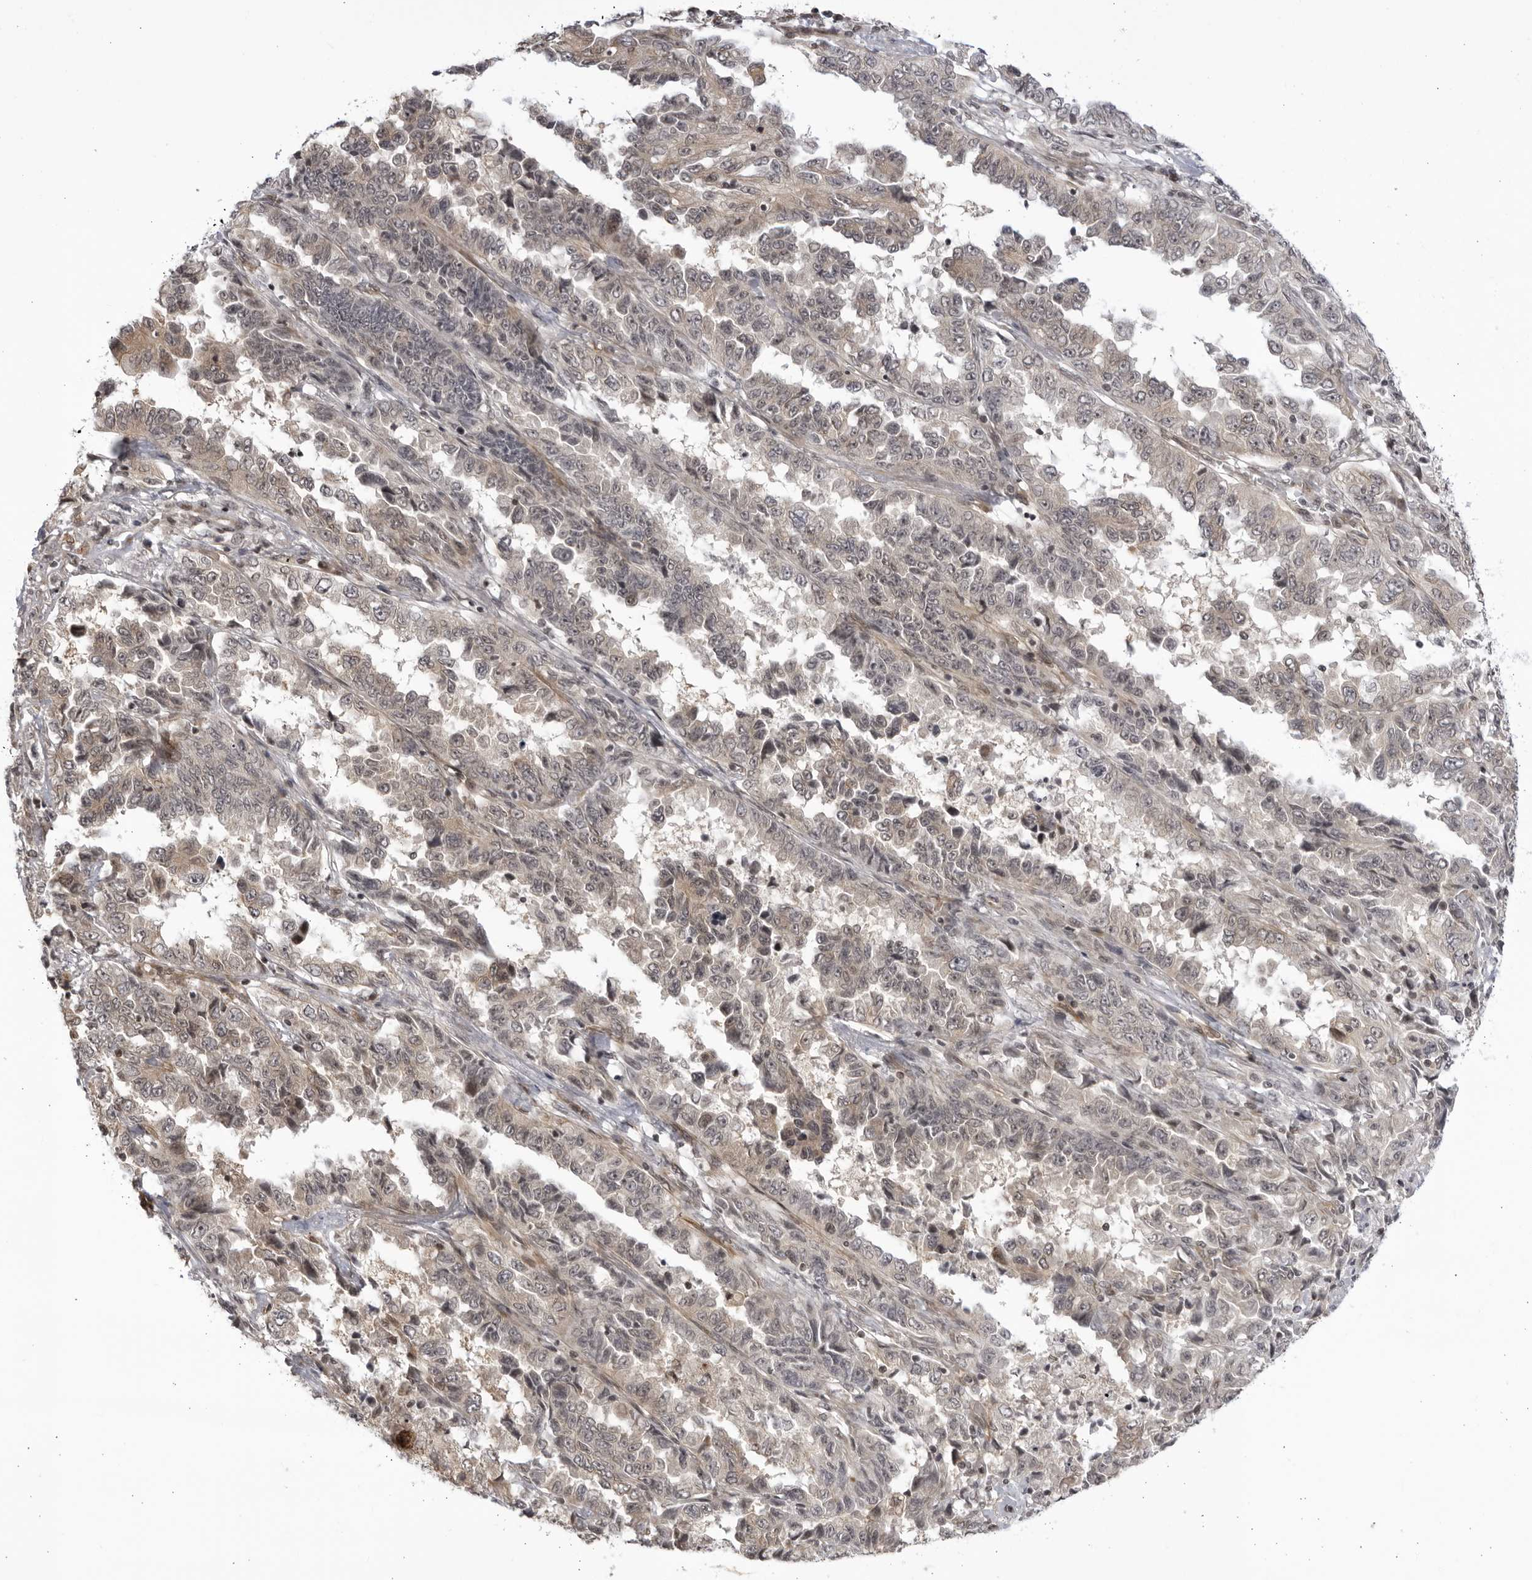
{"staining": {"intensity": "weak", "quantity": "25%-75%", "location": "cytoplasmic/membranous,nuclear"}, "tissue": "lung cancer", "cell_type": "Tumor cells", "image_type": "cancer", "snomed": [{"axis": "morphology", "description": "Adenocarcinoma, NOS"}, {"axis": "topography", "description": "Lung"}], "caption": "The image exhibits immunohistochemical staining of lung adenocarcinoma. There is weak cytoplasmic/membranous and nuclear positivity is identified in approximately 25%-75% of tumor cells.", "gene": "CNBD1", "patient": {"sex": "female", "age": 51}}